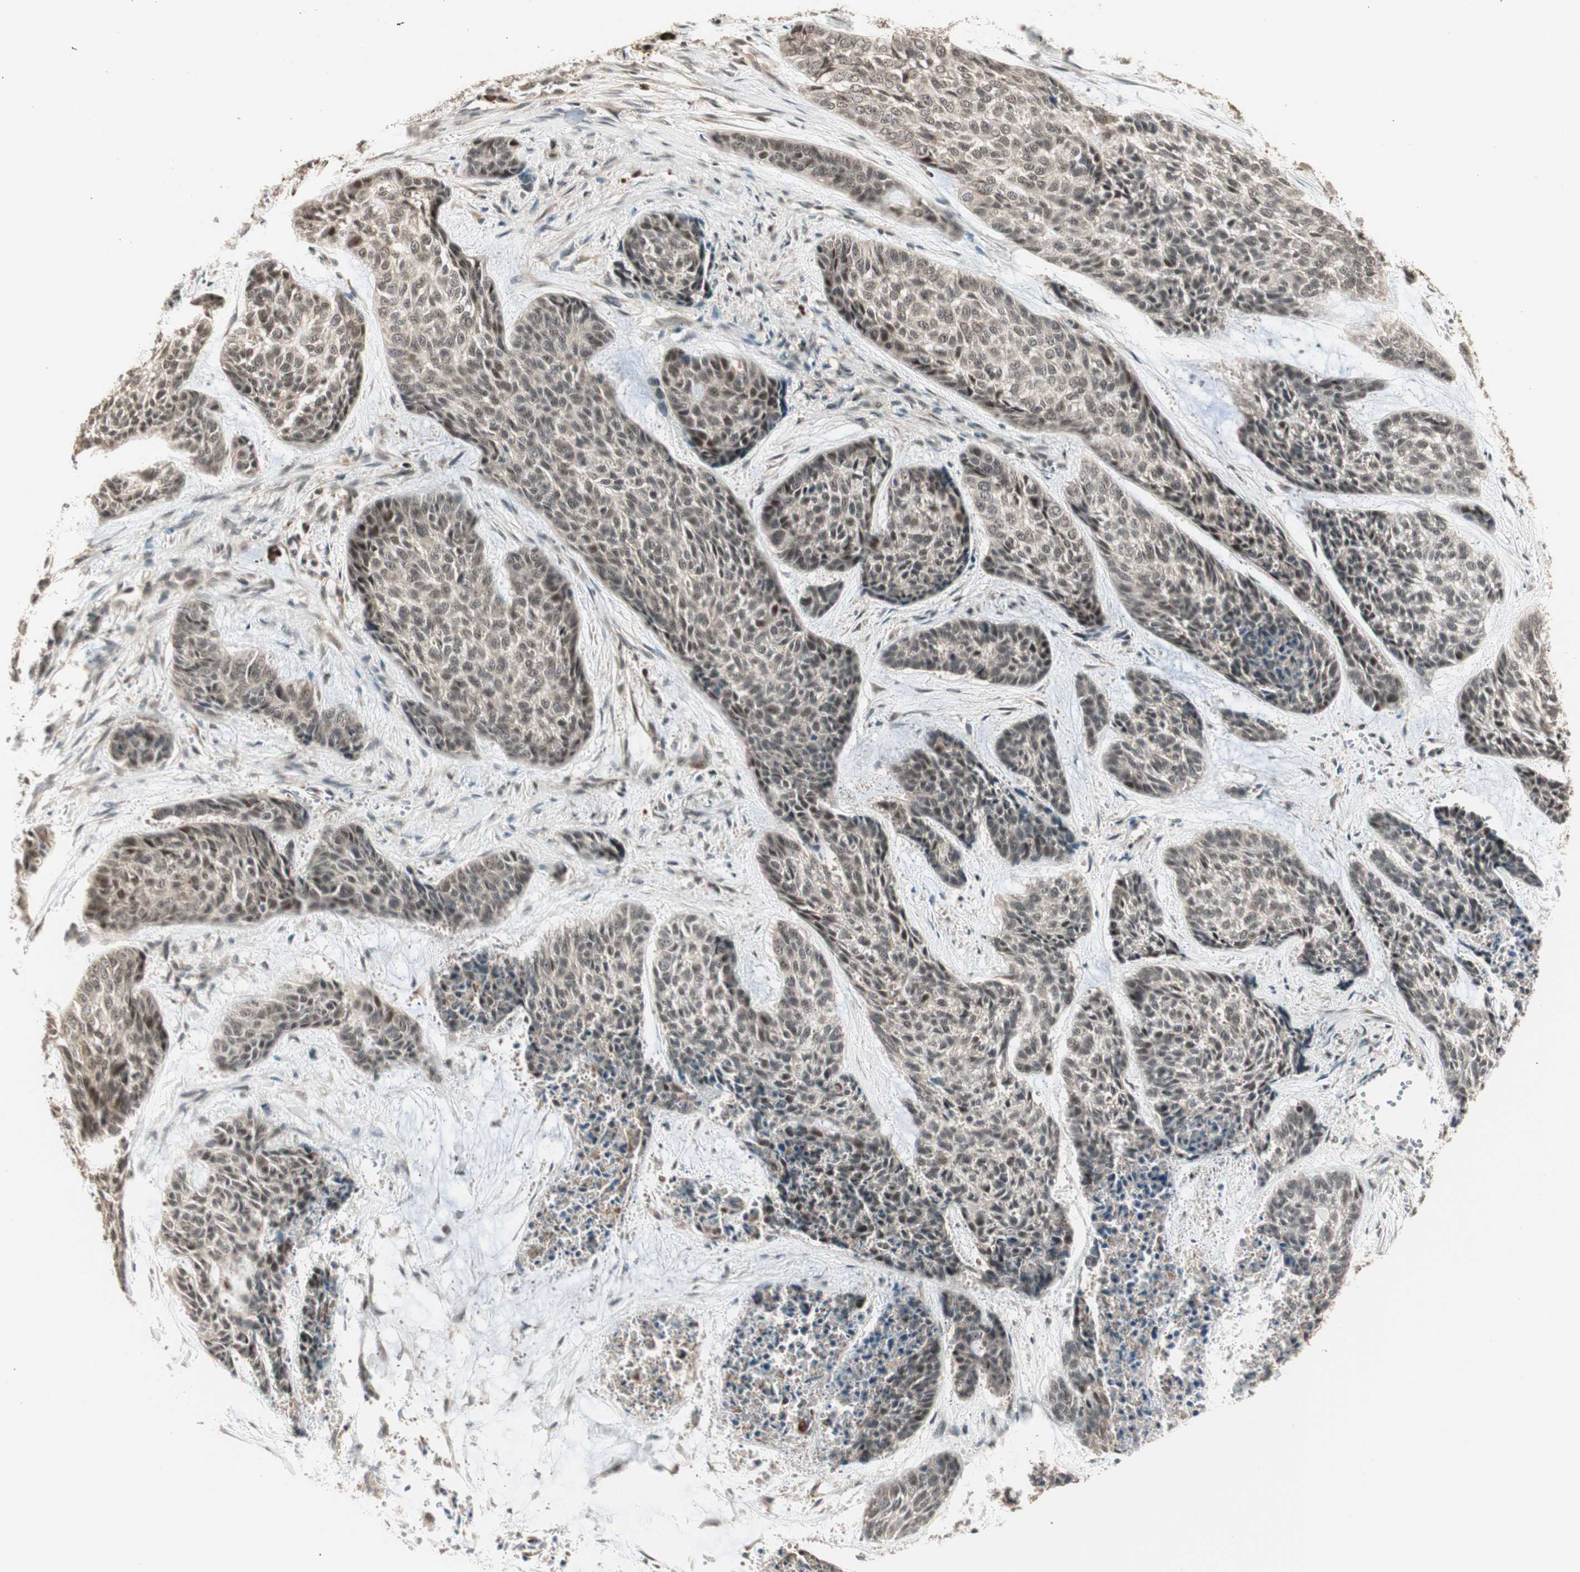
{"staining": {"intensity": "weak", "quantity": "25%-75%", "location": "cytoplasmic/membranous,nuclear"}, "tissue": "skin cancer", "cell_type": "Tumor cells", "image_type": "cancer", "snomed": [{"axis": "morphology", "description": "Basal cell carcinoma"}, {"axis": "topography", "description": "Skin"}], "caption": "Skin cancer (basal cell carcinoma) tissue exhibits weak cytoplasmic/membranous and nuclear staining in approximately 25%-75% of tumor cells, visualized by immunohistochemistry. Nuclei are stained in blue.", "gene": "ZSCAN31", "patient": {"sex": "female", "age": 64}}